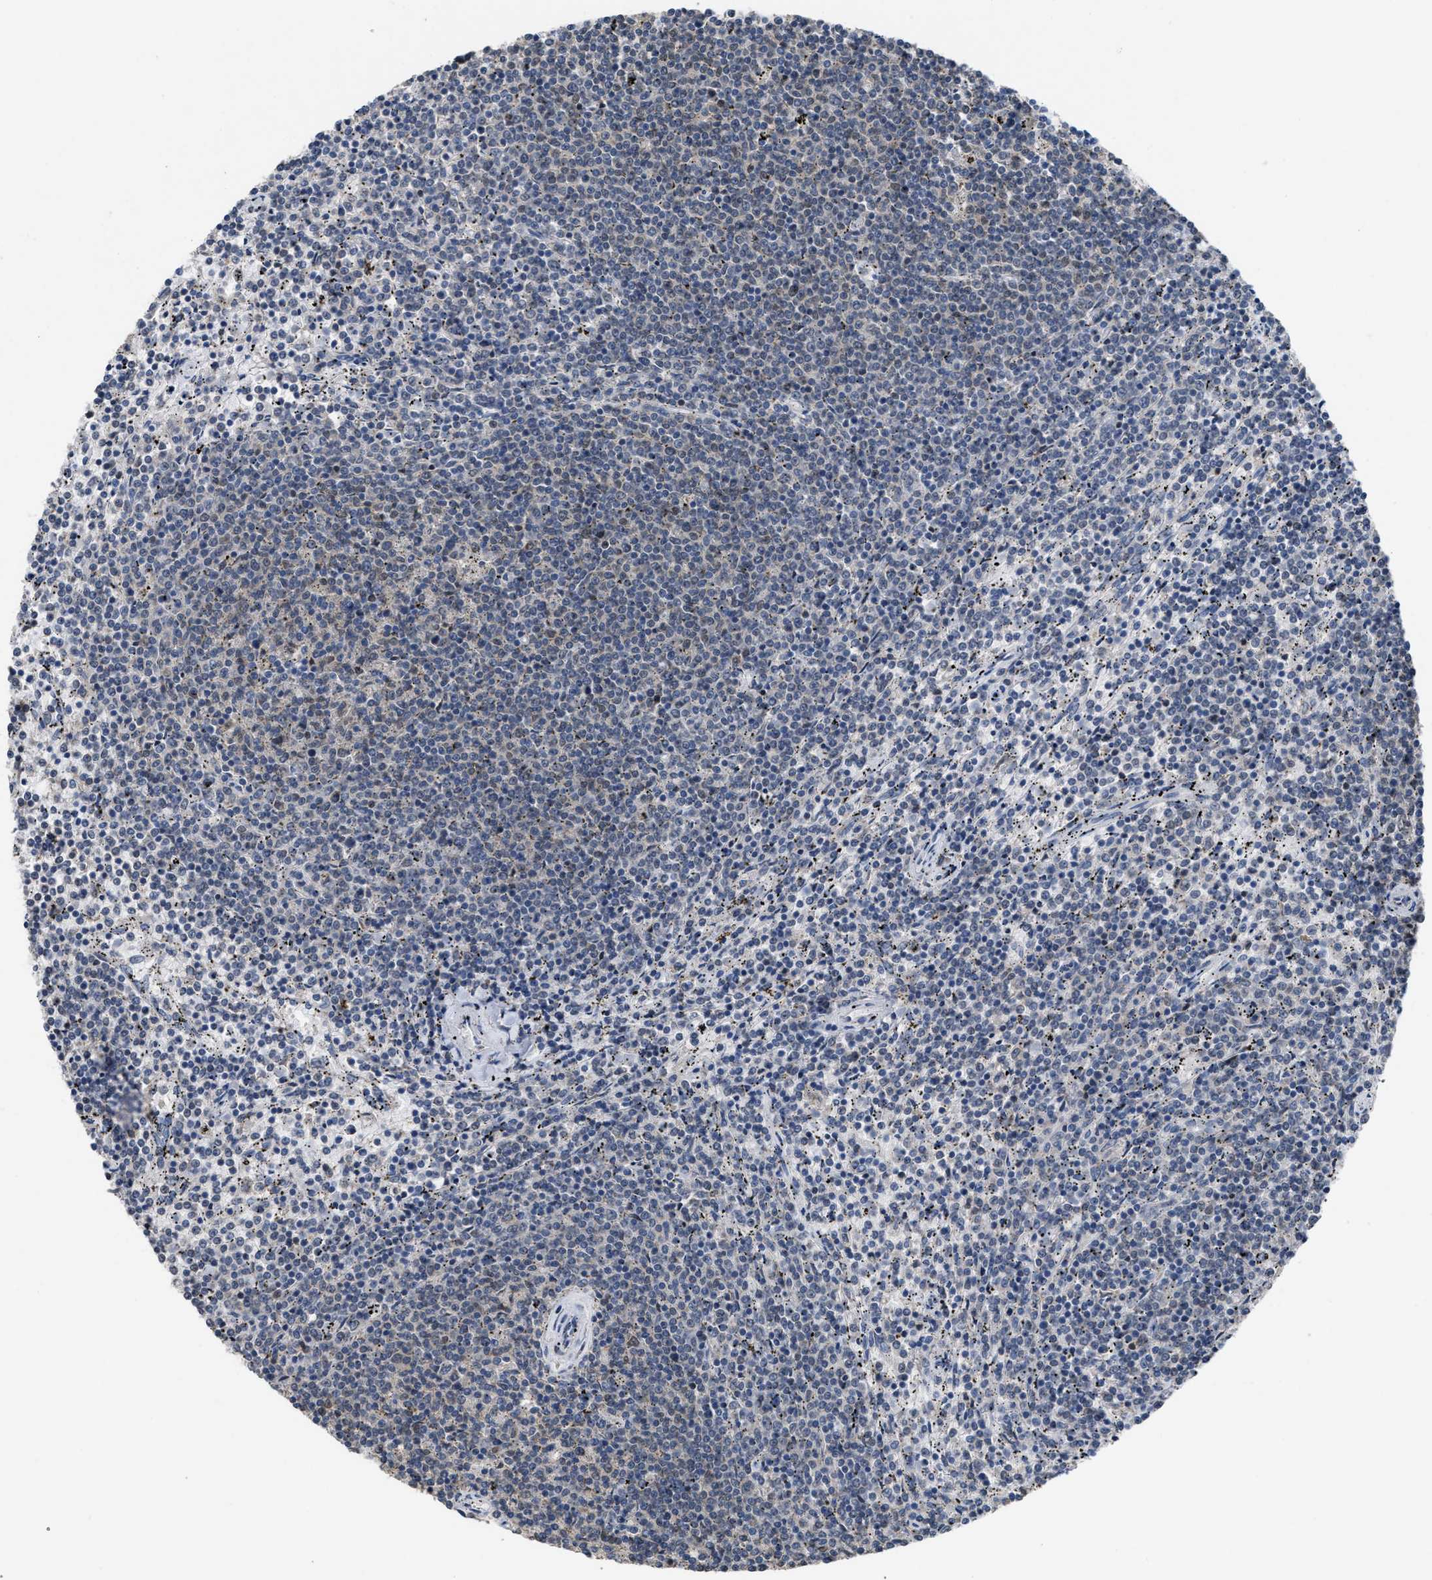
{"staining": {"intensity": "weak", "quantity": "25%-75%", "location": "cytoplasmic/membranous,nuclear"}, "tissue": "lymphoma", "cell_type": "Tumor cells", "image_type": "cancer", "snomed": [{"axis": "morphology", "description": "Malignant lymphoma, non-Hodgkin's type, Low grade"}, {"axis": "topography", "description": "Spleen"}], "caption": "Lymphoma stained with immunohistochemistry displays weak cytoplasmic/membranous and nuclear expression in approximately 25%-75% of tumor cells.", "gene": "SETDB1", "patient": {"sex": "female", "age": 50}}